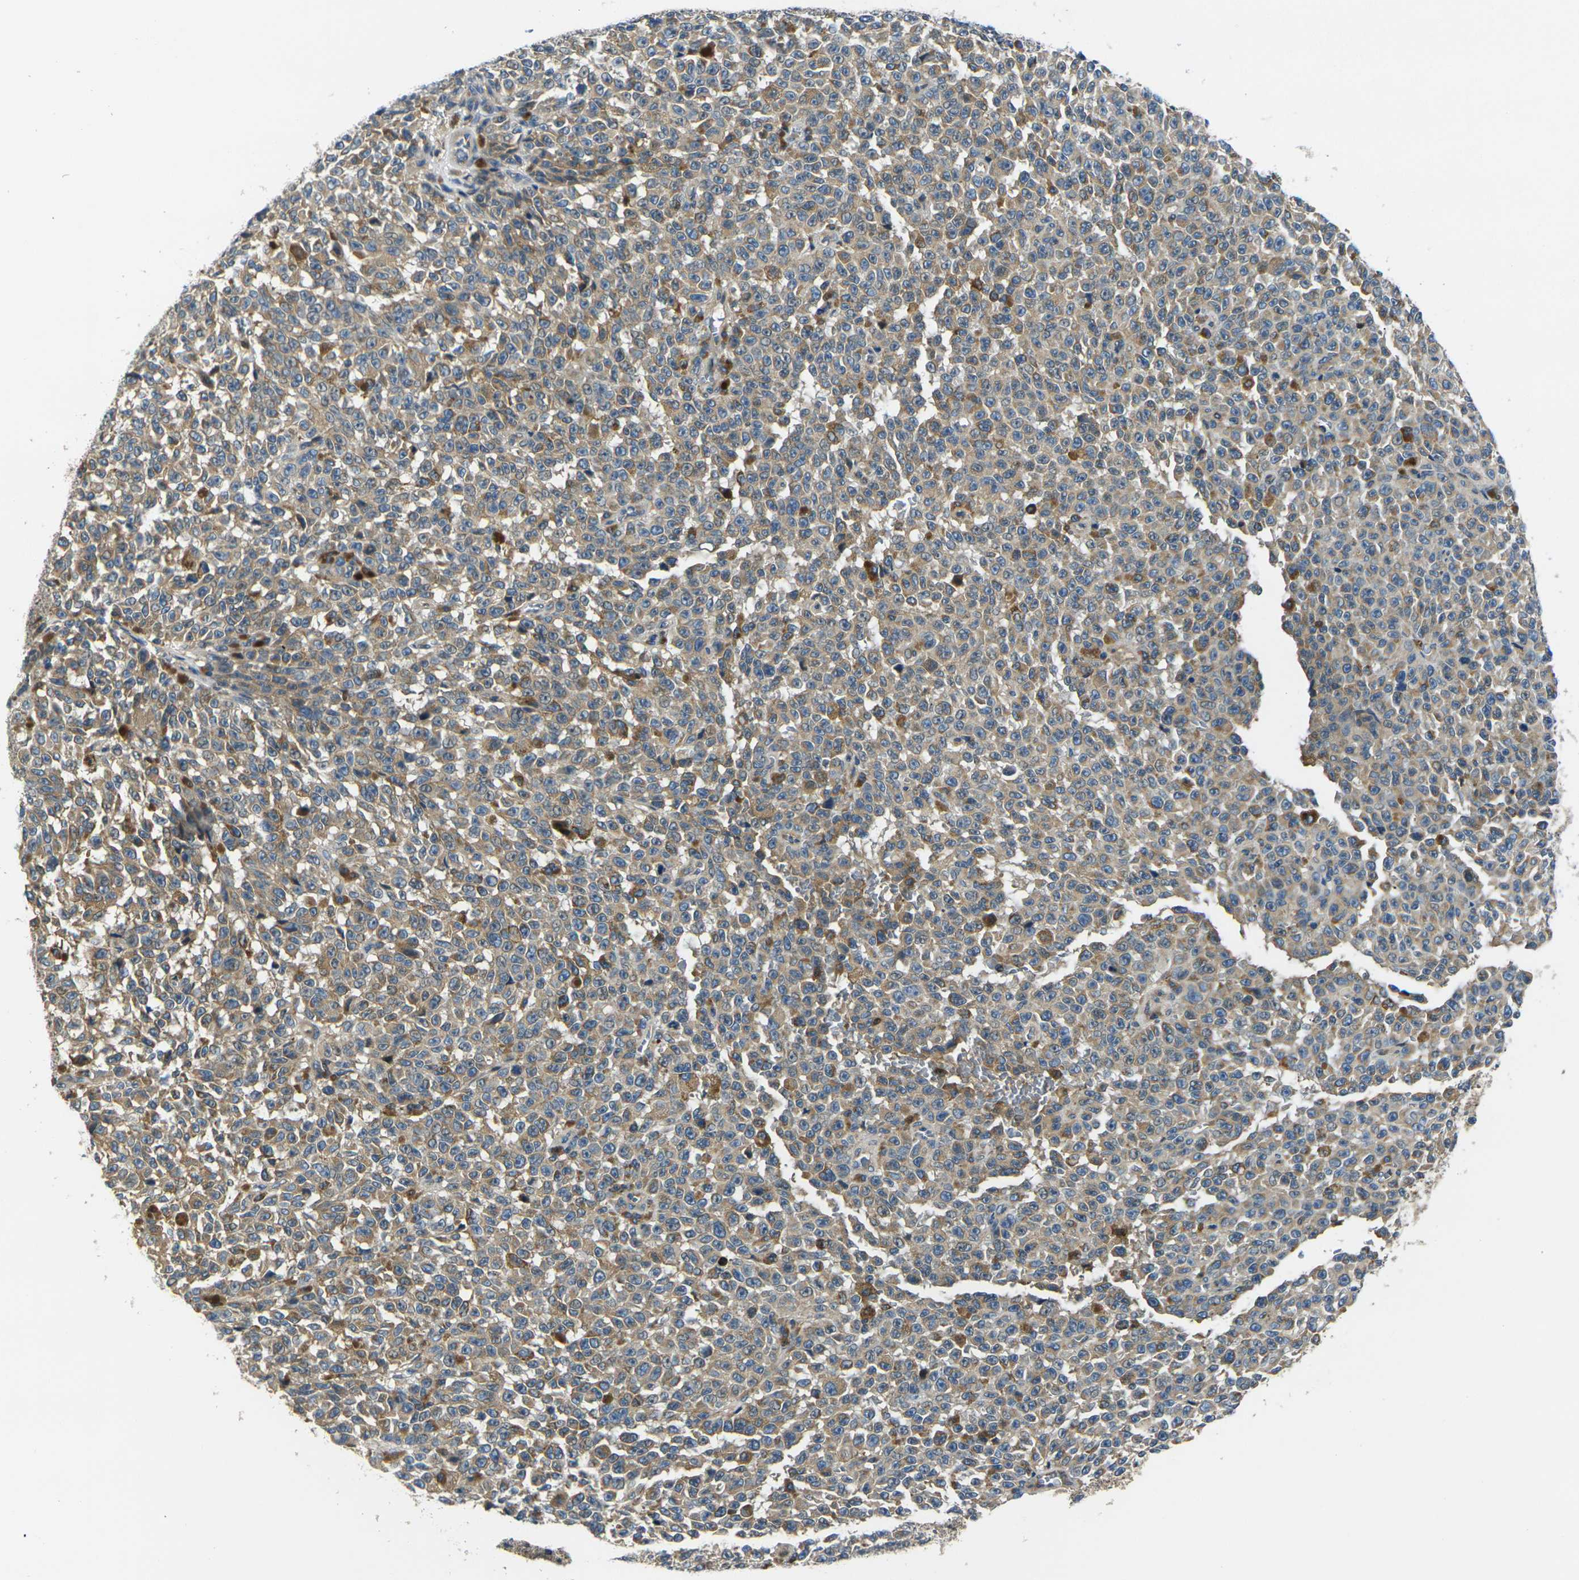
{"staining": {"intensity": "moderate", "quantity": "25%-75%", "location": "cytoplasmic/membranous"}, "tissue": "melanoma", "cell_type": "Tumor cells", "image_type": "cancer", "snomed": [{"axis": "morphology", "description": "Malignant melanoma, NOS"}, {"axis": "topography", "description": "Skin"}], "caption": "Immunohistochemical staining of melanoma displays medium levels of moderate cytoplasmic/membranous expression in approximately 25%-75% of tumor cells.", "gene": "RAB1B", "patient": {"sex": "female", "age": 82}}